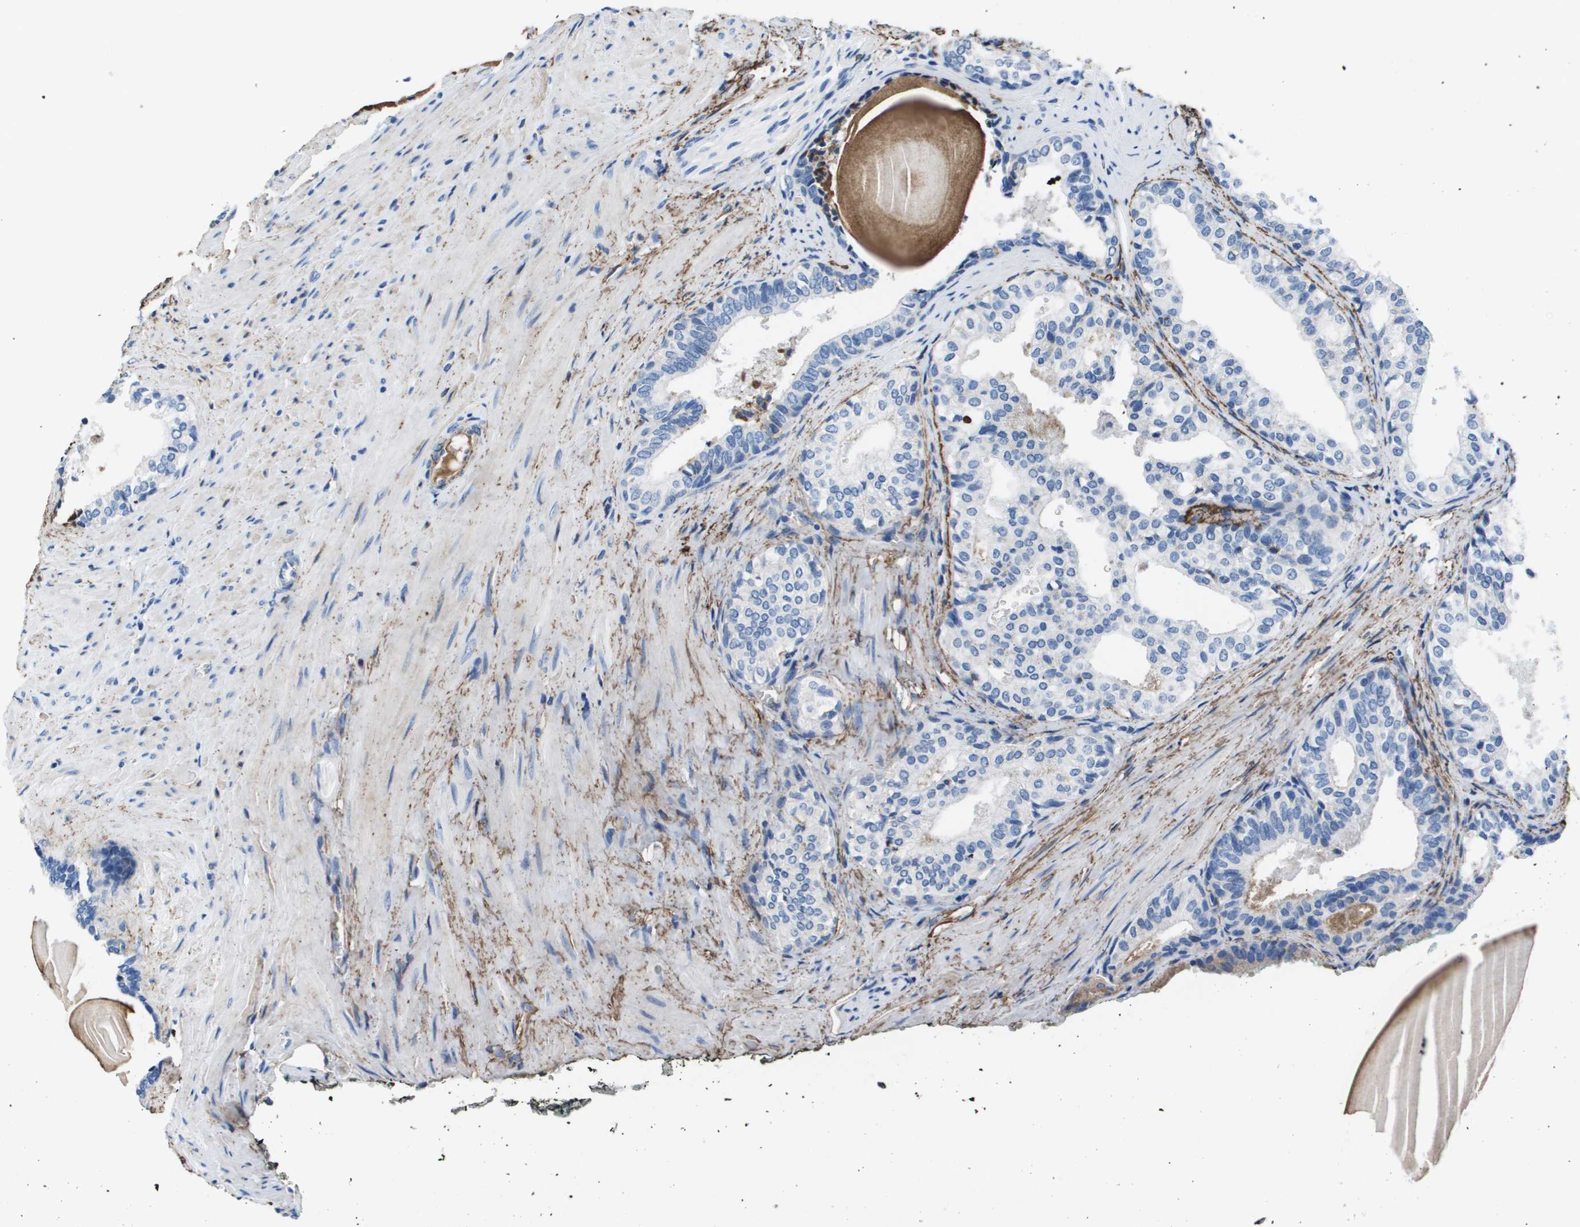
{"staining": {"intensity": "negative", "quantity": "none", "location": "none"}, "tissue": "prostate cancer", "cell_type": "Tumor cells", "image_type": "cancer", "snomed": [{"axis": "morphology", "description": "Adenocarcinoma, Low grade"}, {"axis": "topography", "description": "Prostate"}], "caption": "IHC histopathology image of human prostate cancer (adenocarcinoma (low-grade)) stained for a protein (brown), which shows no staining in tumor cells. (DAB immunohistochemistry (IHC) visualized using brightfield microscopy, high magnification).", "gene": "VTN", "patient": {"sex": "male", "age": 60}}